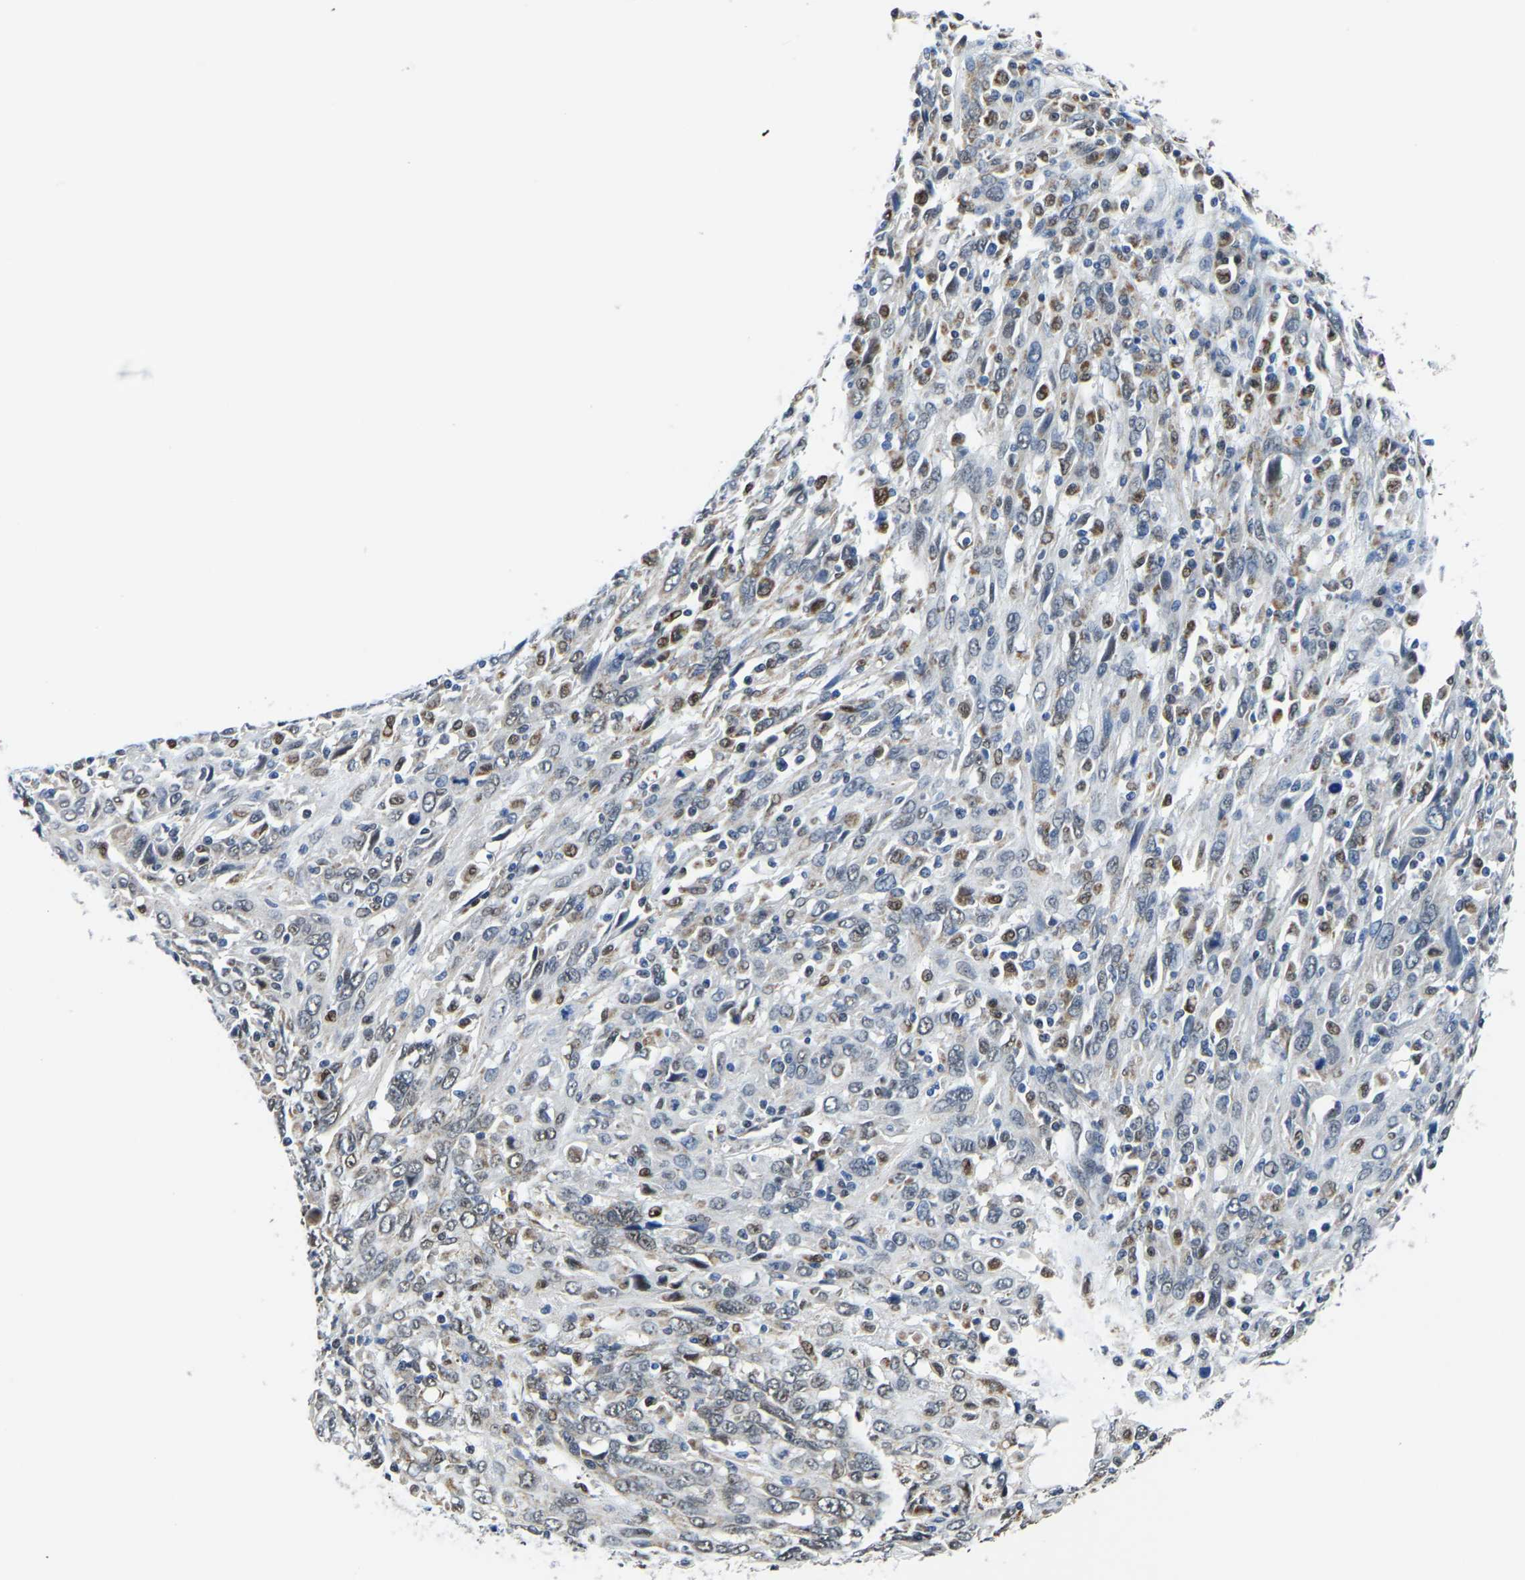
{"staining": {"intensity": "weak", "quantity": ">75%", "location": "nuclear"}, "tissue": "cervical cancer", "cell_type": "Tumor cells", "image_type": "cancer", "snomed": [{"axis": "morphology", "description": "Squamous cell carcinoma, NOS"}, {"axis": "topography", "description": "Cervix"}], "caption": "Human cervical cancer stained with a protein marker demonstrates weak staining in tumor cells.", "gene": "BNIP3L", "patient": {"sex": "female", "age": 46}}